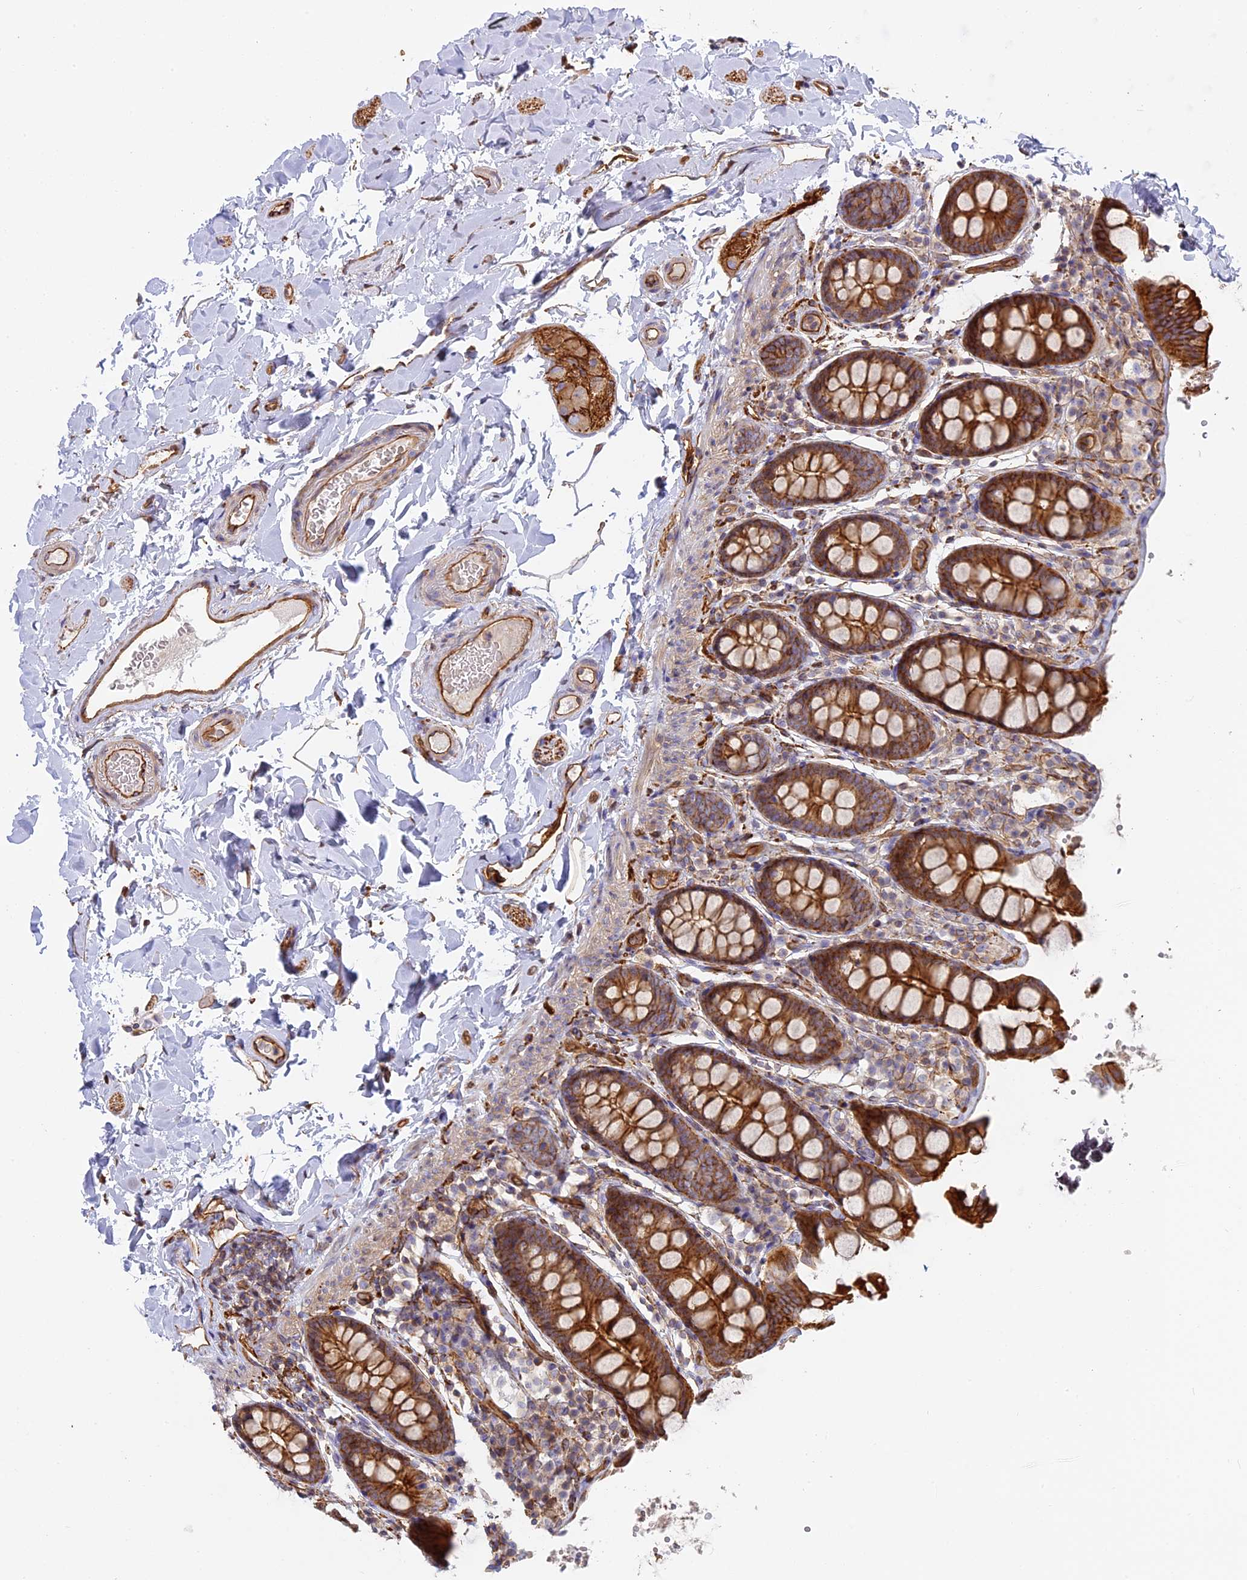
{"staining": {"intensity": "strong", "quantity": ">75%", "location": "cytoplasmic/membranous"}, "tissue": "colon", "cell_type": "Endothelial cells", "image_type": "normal", "snomed": [{"axis": "morphology", "description": "Normal tissue, NOS"}, {"axis": "topography", "description": "Colon"}, {"axis": "topography", "description": "Peripheral nerve tissue"}], "caption": "IHC histopathology image of benign colon: human colon stained using IHC shows high levels of strong protein expression localized specifically in the cytoplasmic/membranous of endothelial cells, appearing as a cytoplasmic/membranous brown color.", "gene": "CNBD2", "patient": {"sex": "female", "age": 61}}